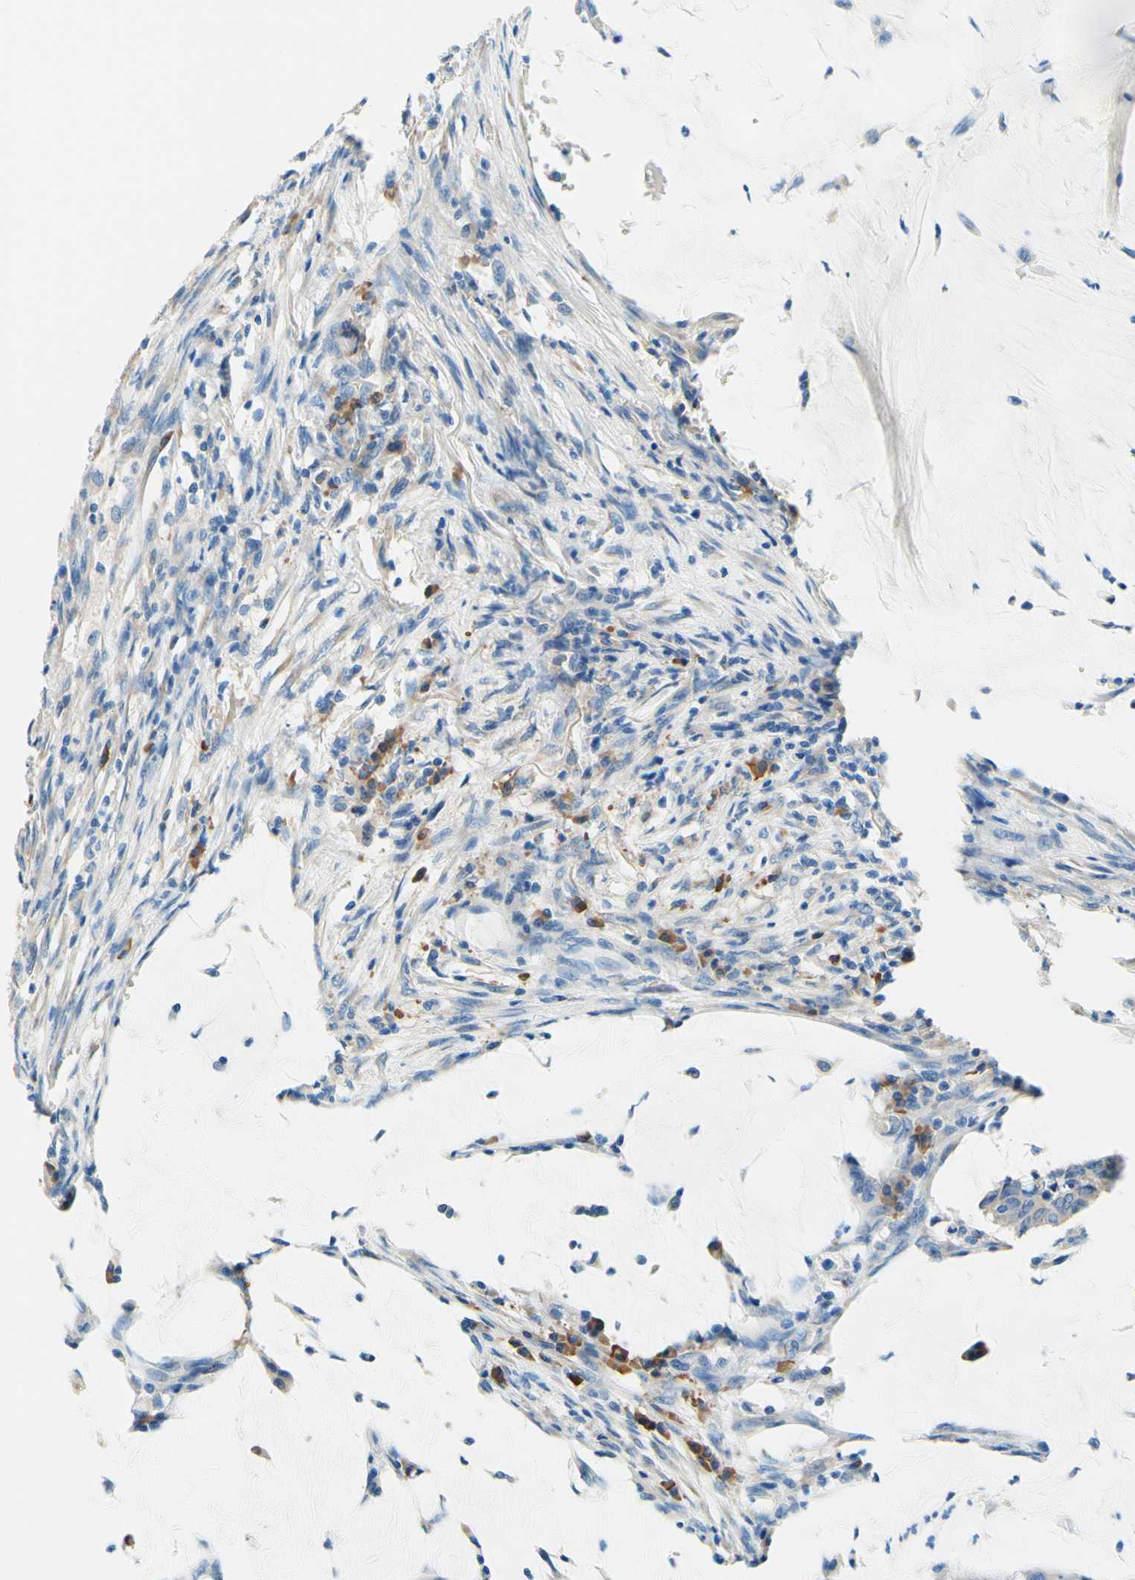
{"staining": {"intensity": "weak", "quantity": ">75%", "location": "cytoplasmic/membranous"}, "tissue": "colorectal cancer", "cell_type": "Tumor cells", "image_type": "cancer", "snomed": [{"axis": "morphology", "description": "Normal tissue, NOS"}, {"axis": "morphology", "description": "Adenocarcinoma, NOS"}, {"axis": "topography", "description": "Rectum"}, {"axis": "topography", "description": "Peripheral nerve tissue"}], "caption": "Human colorectal cancer (adenocarcinoma) stained with a brown dye shows weak cytoplasmic/membranous positive expression in approximately >75% of tumor cells.", "gene": "PASD1", "patient": {"sex": "male", "age": 92}}